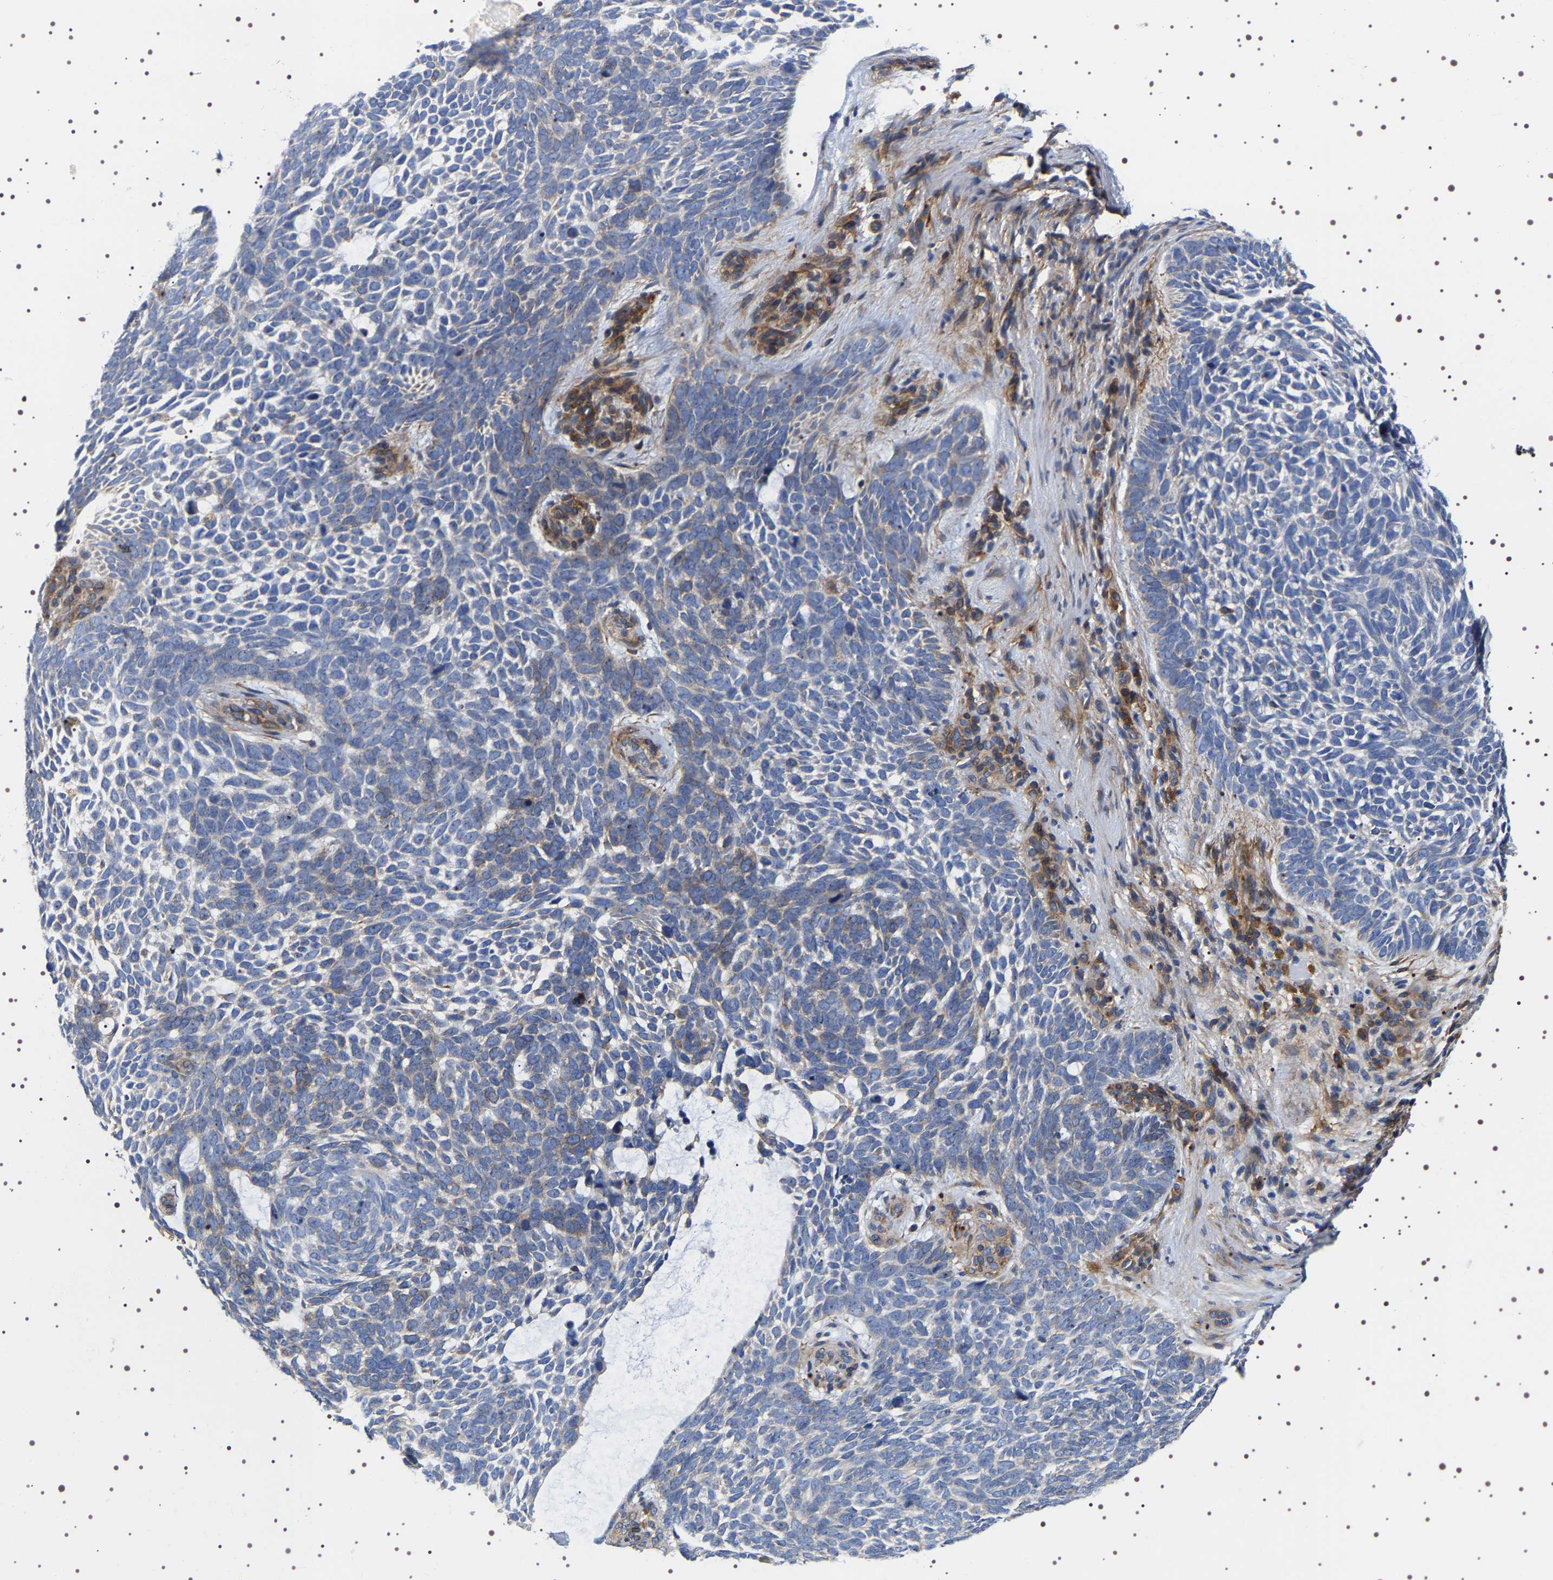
{"staining": {"intensity": "weak", "quantity": "<25%", "location": "cytoplasmic/membranous"}, "tissue": "skin cancer", "cell_type": "Tumor cells", "image_type": "cancer", "snomed": [{"axis": "morphology", "description": "Basal cell carcinoma"}, {"axis": "topography", "description": "Skin"}, {"axis": "topography", "description": "Skin of head"}], "caption": "The IHC histopathology image has no significant staining in tumor cells of basal cell carcinoma (skin) tissue.", "gene": "SQLE", "patient": {"sex": "female", "age": 85}}